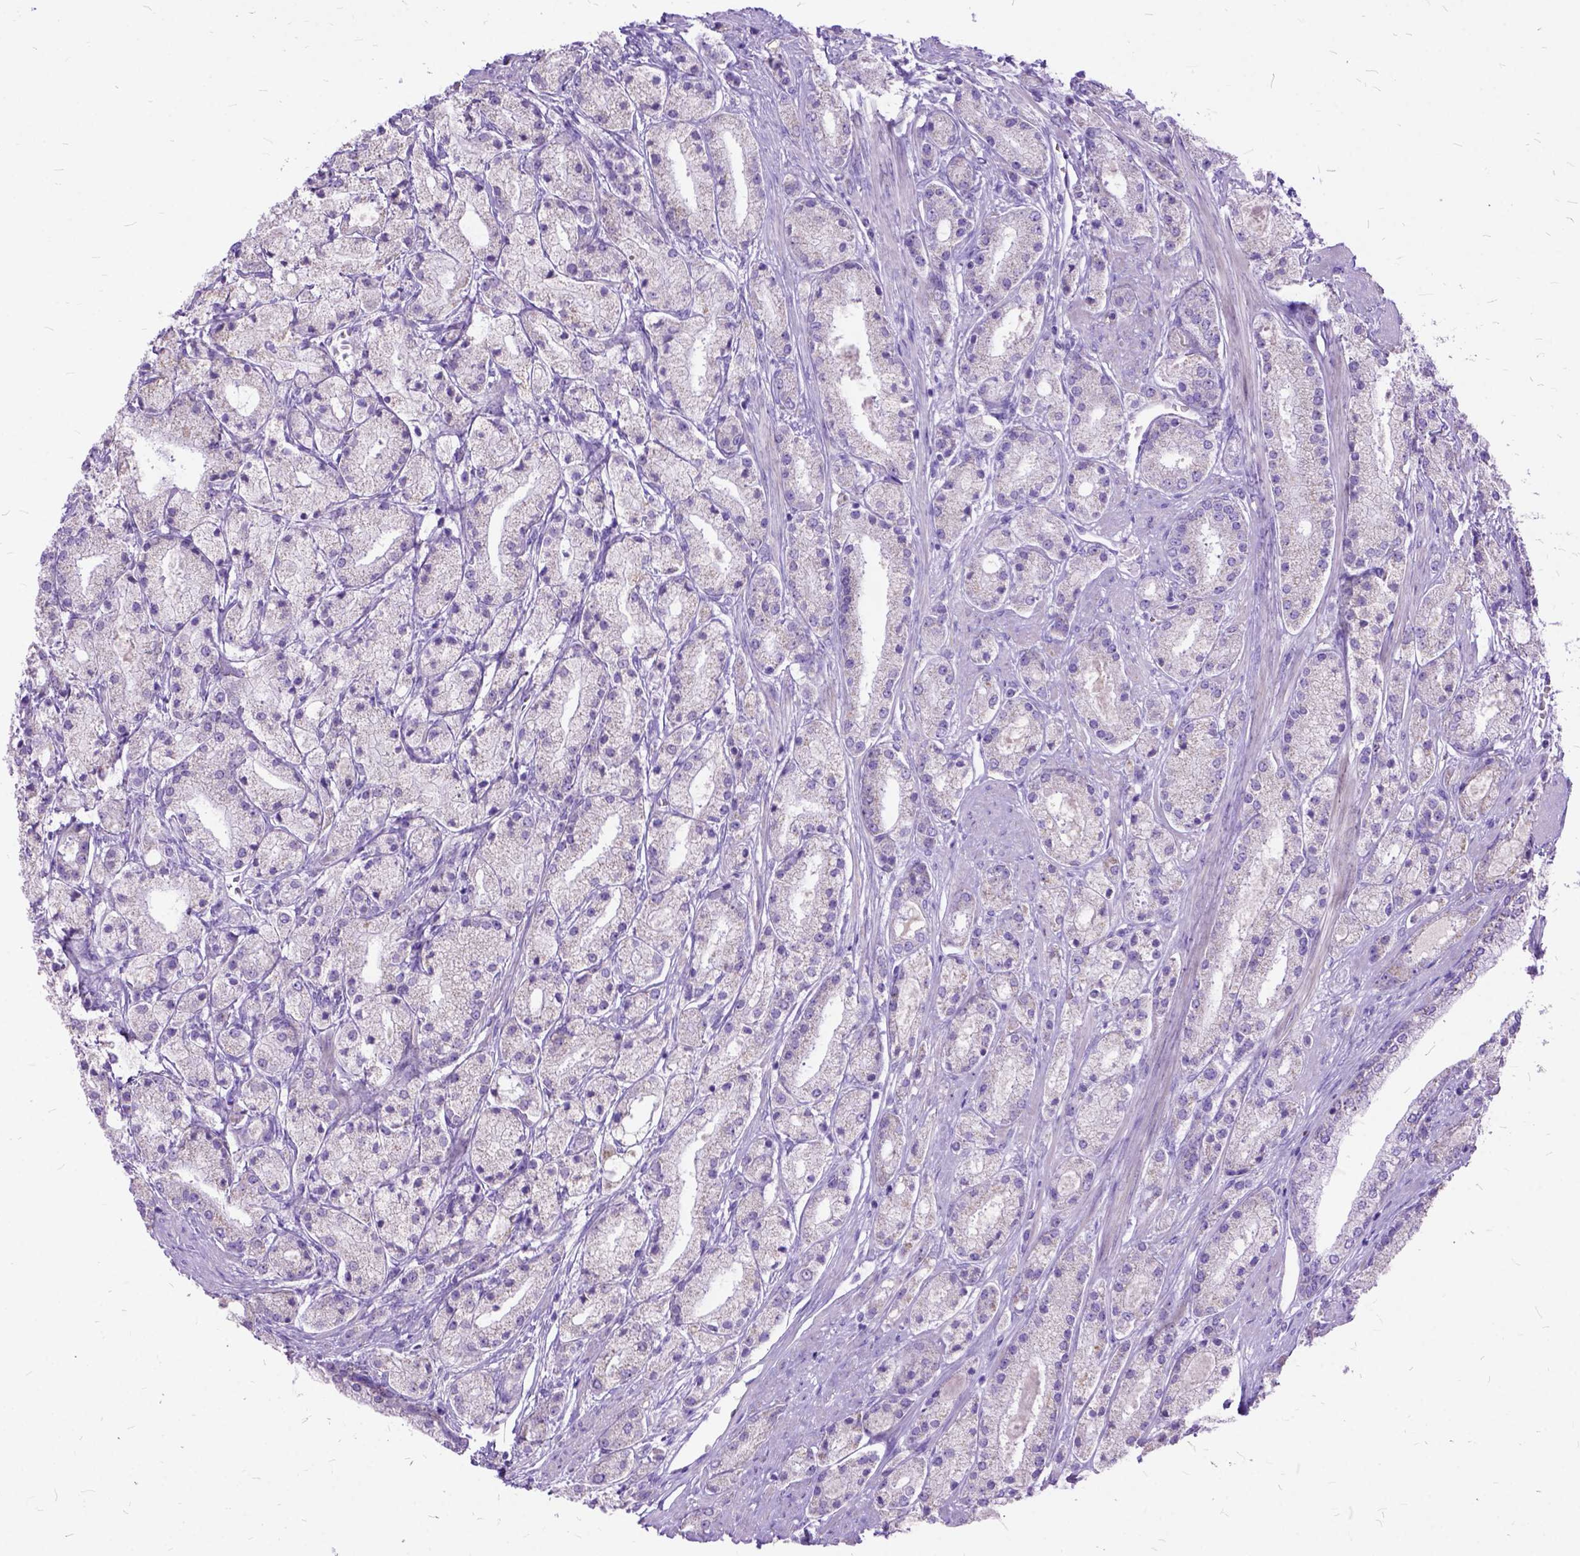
{"staining": {"intensity": "negative", "quantity": "none", "location": "none"}, "tissue": "prostate cancer", "cell_type": "Tumor cells", "image_type": "cancer", "snomed": [{"axis": "morphology", "description": "Adenocarcinoma, High grade"}, {"axis": "topography", "description": "Prostate"}], "caption": "Photomicrograph shows no significant protein positivity in tumor cells of high-grade adenocarcinoma (prostate).", "gene": "CTAG2", "patient": {"sex": "male", "age": 67}}